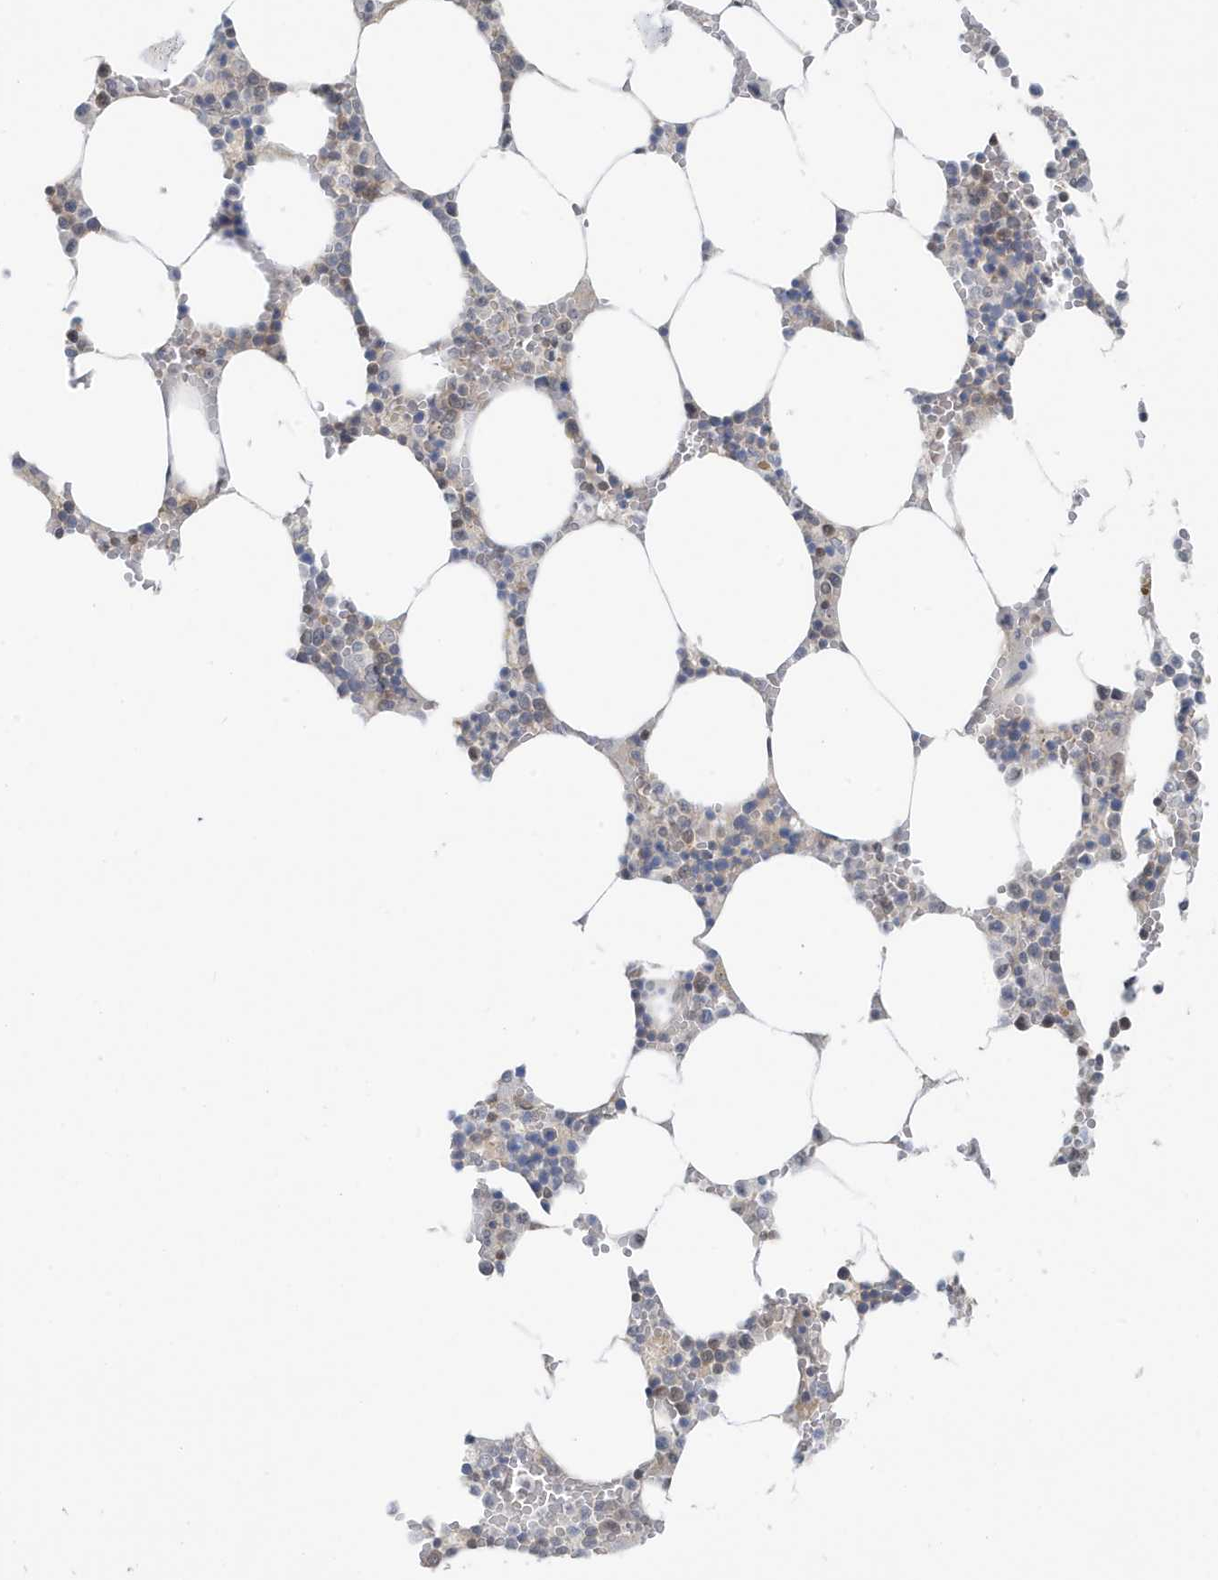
{"staining": {"intensity": "negative", "quantity": "none", "location": "none"}, "tissue": "bone marrow", "cell_type": "Hematopoietic cells", "image_type": "normal", "snomed": [{"axis": "morphology", "description": "Normal tissue, NOS"}, {"axis": "topography", "description": "Bone marrow"}], "caption": "This is an IHC image of benign human bone marrow. There is no staining in hematopoietic cells.", "gene": "OGA", "patient": {"sex": "male", "age": 70}}